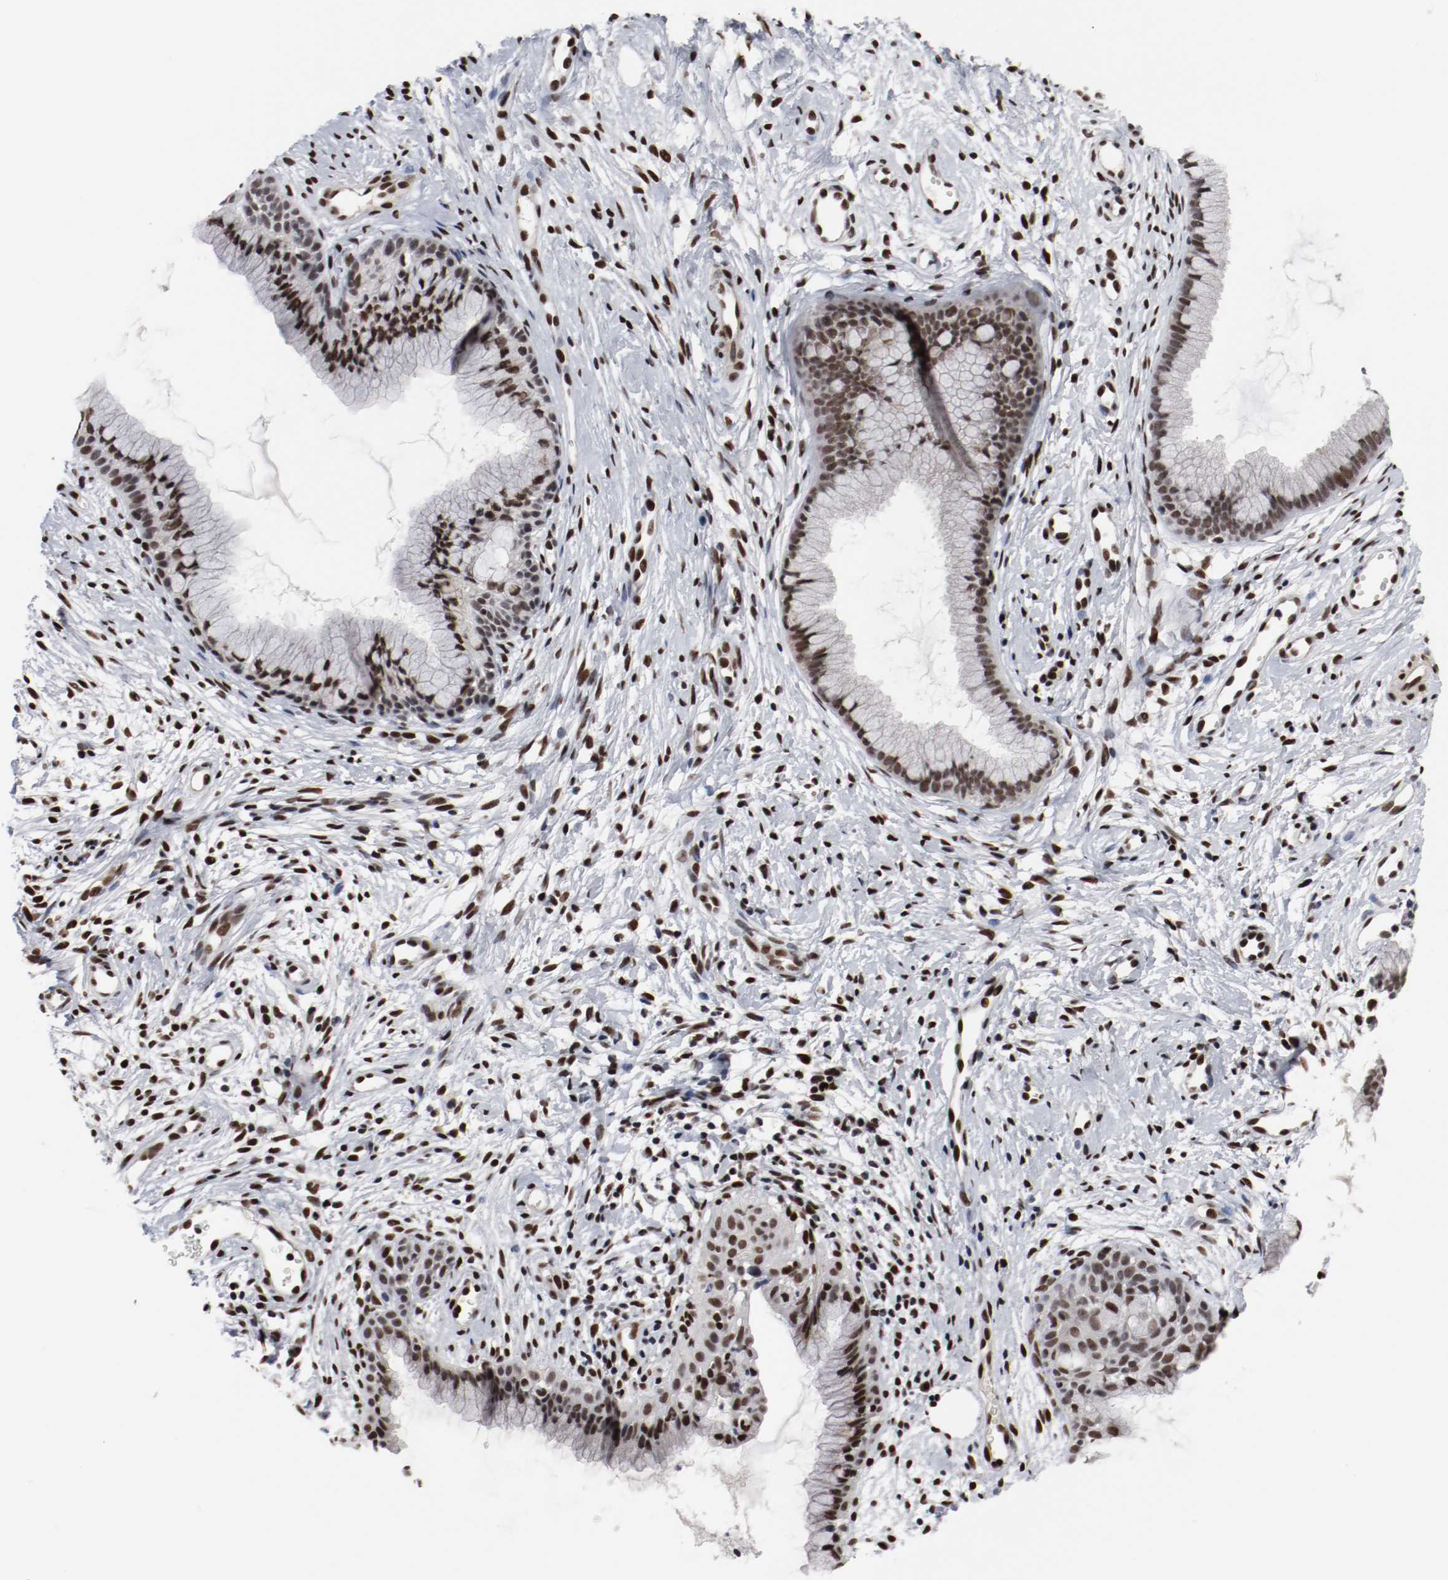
{"staining": {"intensity": "strong", "quantity": ">75%", "location": "nuclear"}, "tissue": "cervix", "cell_type": "Glandular cells", "image_type": "normal", "snomed": [{"axis": "morphology", "description": "Normal tissue, NOS"}, {"axis": "topography", "description": "Cervix"}], "caption": "Immunohistochemistry (DAB) staining of unremarkable cervix exhibits strong nuclear protein positivity in about >75% of glandular cells. The staining was performed using DAB (3,3'-diaminobenzidine), with brown indicating positive protein expression. Nuclei are stained blue with hematoxylin.", "gene": "MEF2D", "patient": {"sex": "female", "age": 39}}